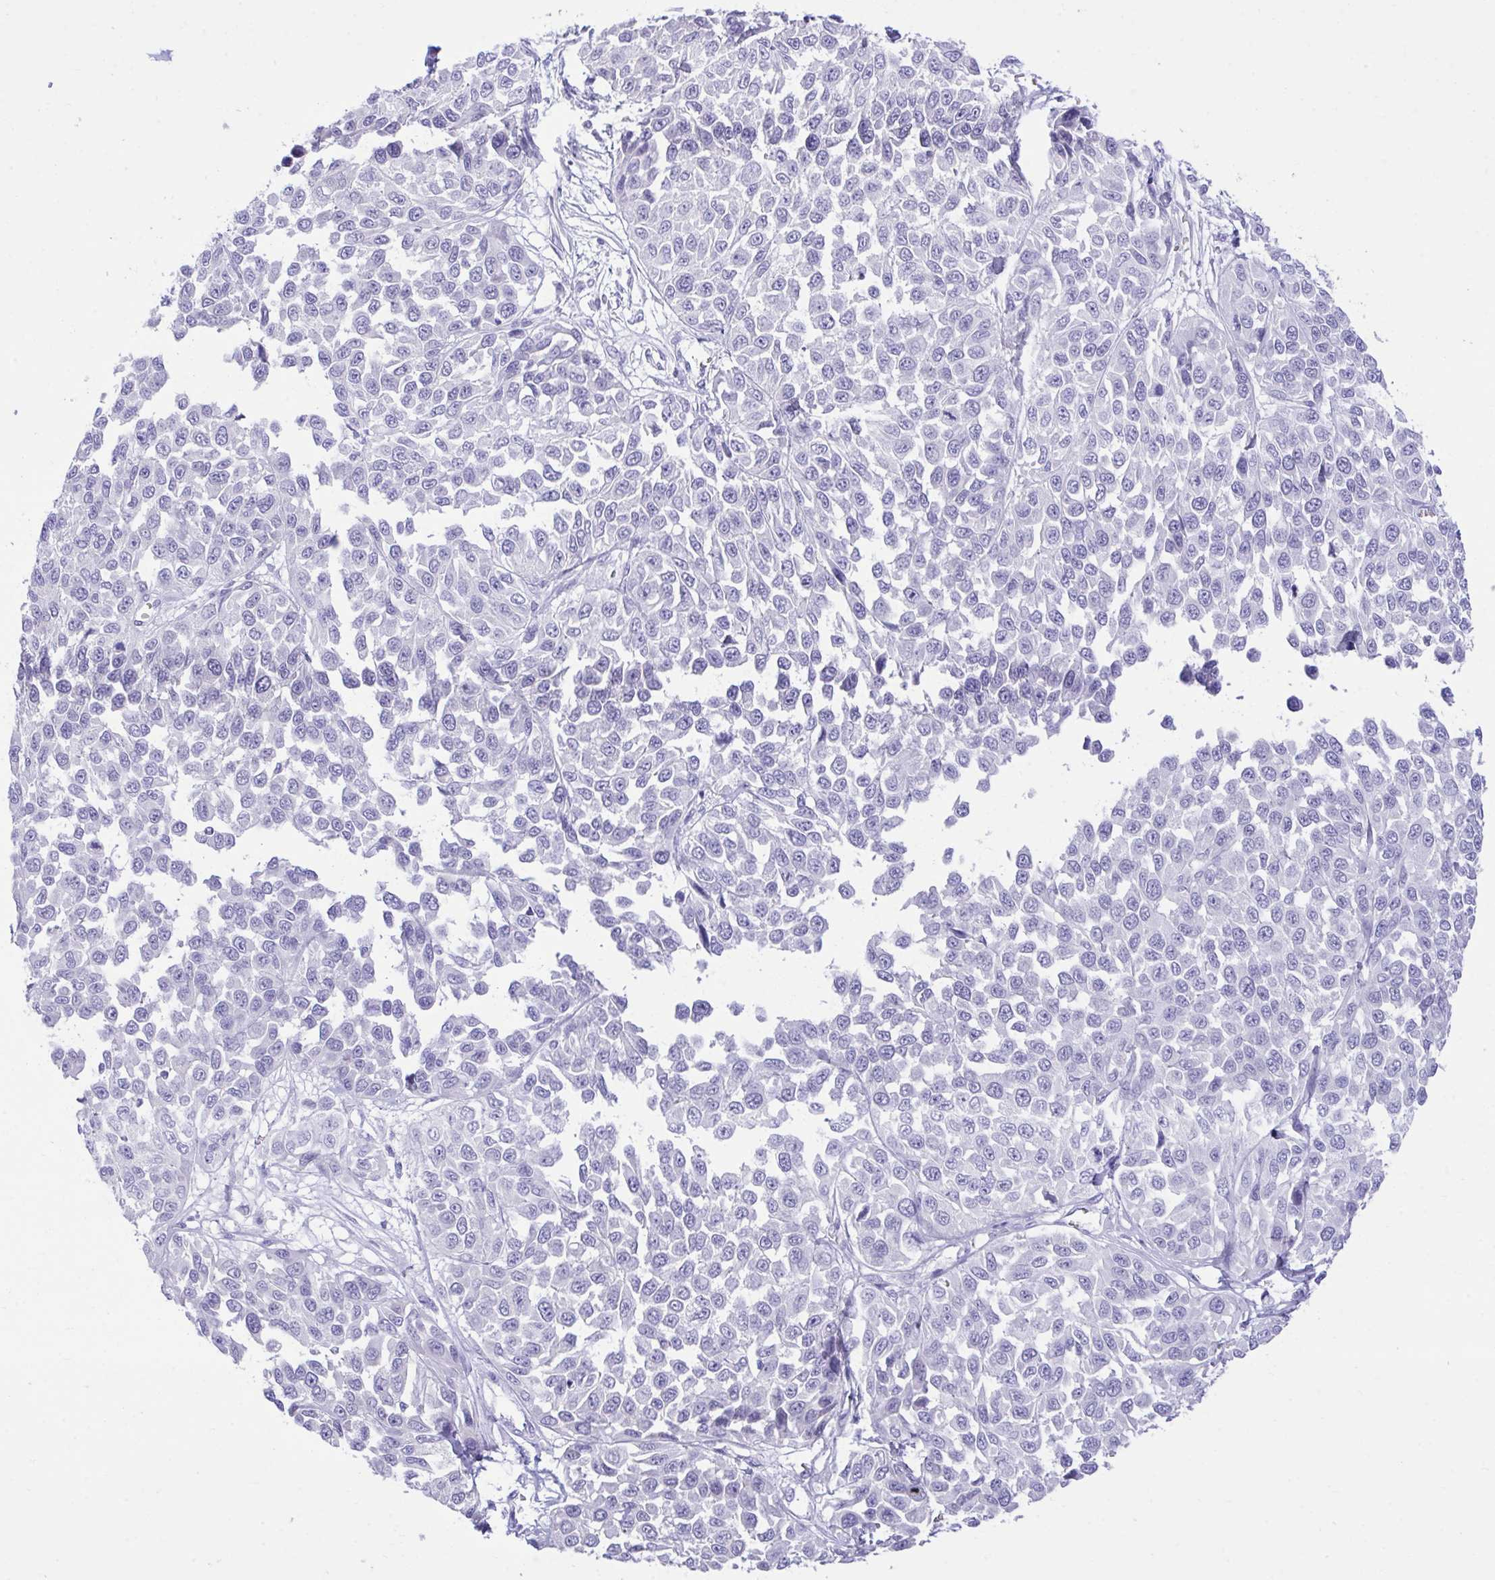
{"staining": {"intensity": "negative", "quantity": "none", "location": "none"}, "tissue": "melanoma", "cell_type": "Tumor cells", "image_type": "cancer", "snomed": [{"axis": "morphology", "description": "Malignant melanoma, NOS"}, {"axis": "topography", "description": "Skin"}], "caption": "A high-resolution image shows immunohistochemistry staining of malignant melanoma, which reveals no significant staining in tumor cells.", "gene": "PLEKHH1", "patient": {"sex": "male", "age": 62}}